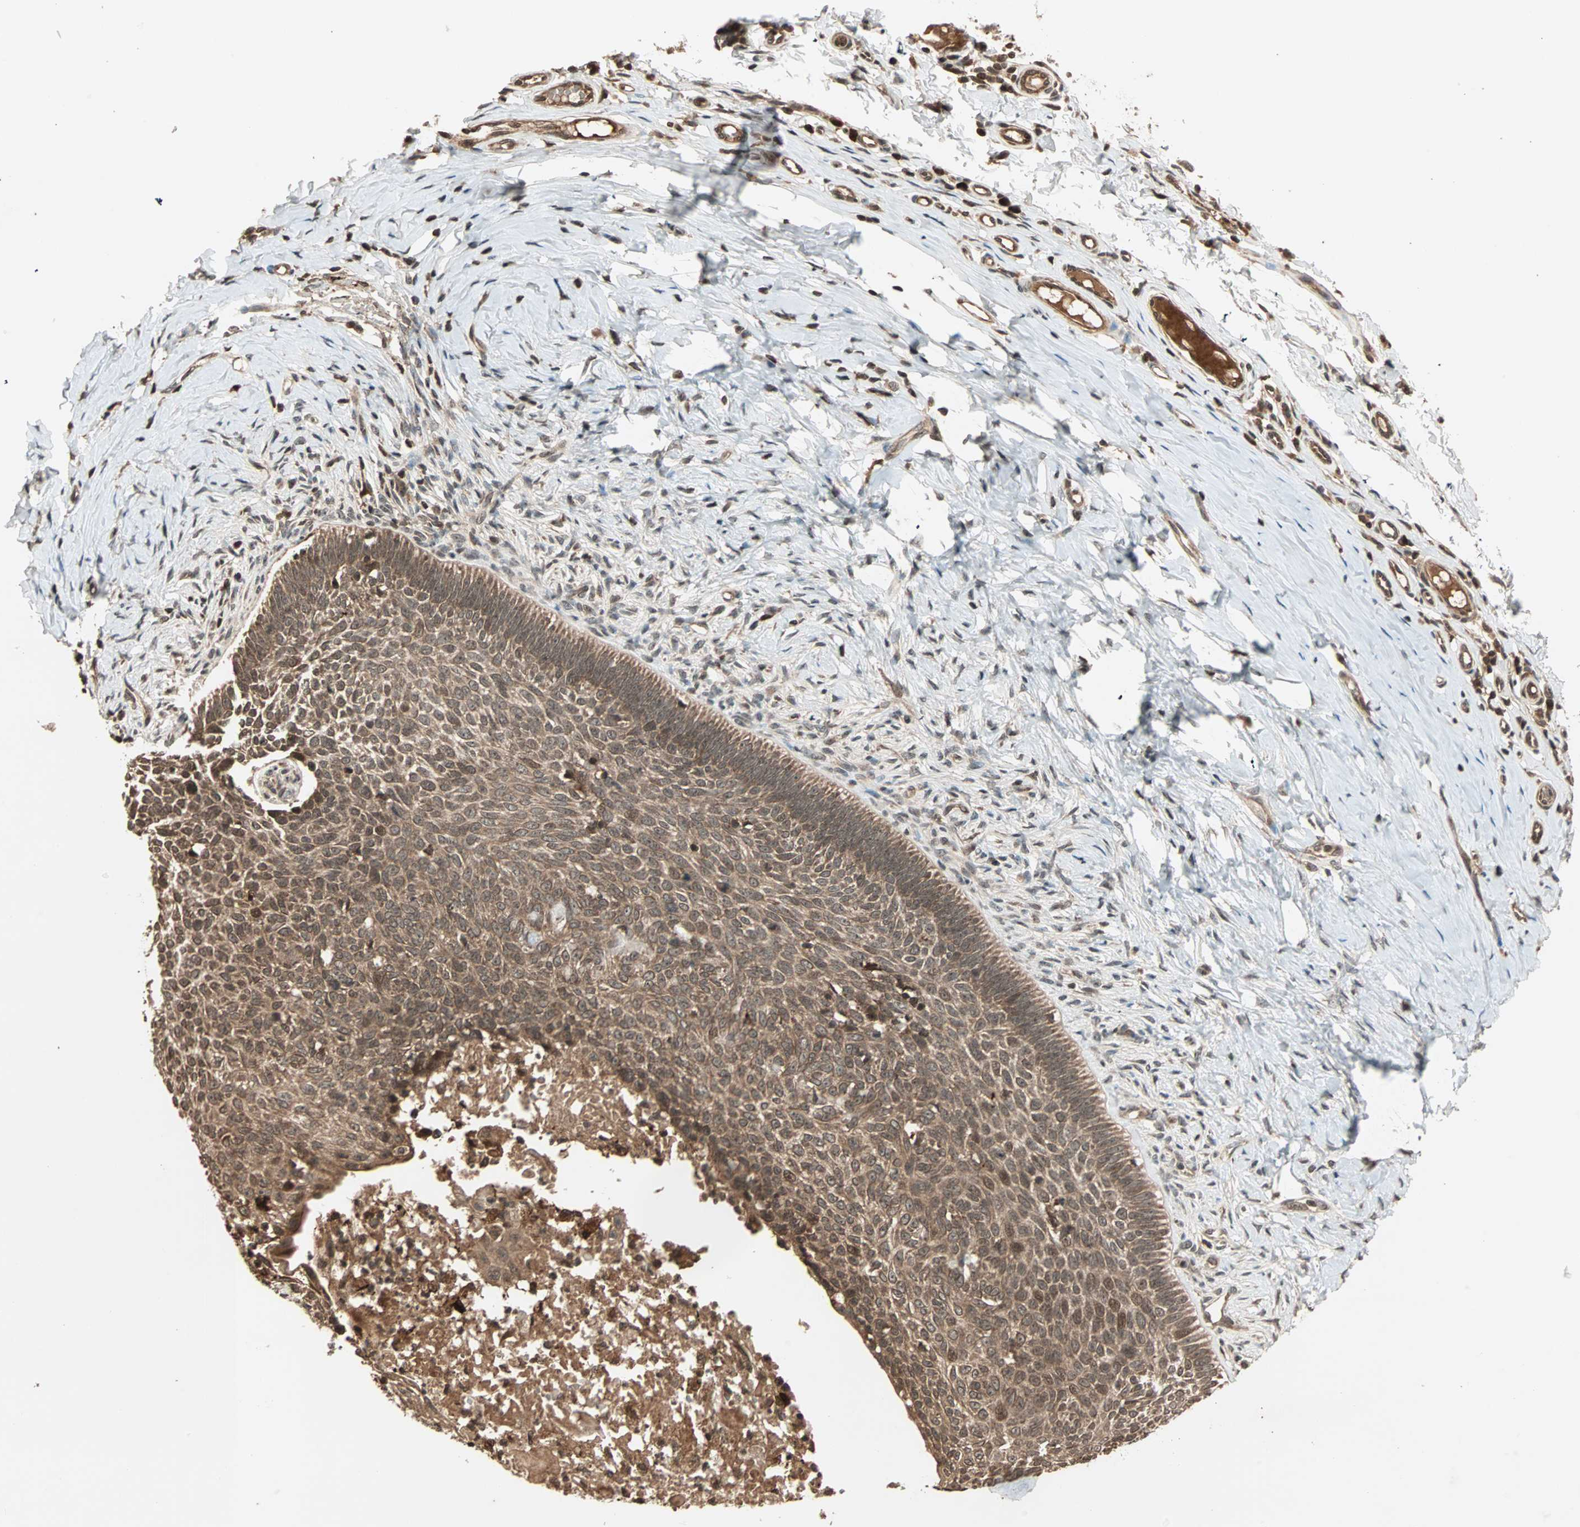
{"staining": {"intensity": "moderate", "quantity": ">75%", "location": "cytoplasmic/membranous"}, "tissue": "skin cancer", "cell_type": "Tumor cells", "image_type": "cancer", "snomed": [{"axis": "morphology", "description": "Normal tissue, NOS"}, {"axis": "morphology", "description": "Basal cell carcinoma"}, {"axis": "topography", "description": "Skin"}], "caption": "DAB immunohistochemical staining of skin cancer demonstrates moderate cytoplasmic/membranous protein positivity in about >75% of tumor cells. The protein of interest is shown in brown color, while the nuclei are stained blue.", "gene": "RFFL", "patient": {"sex": "male", "age": 87}}